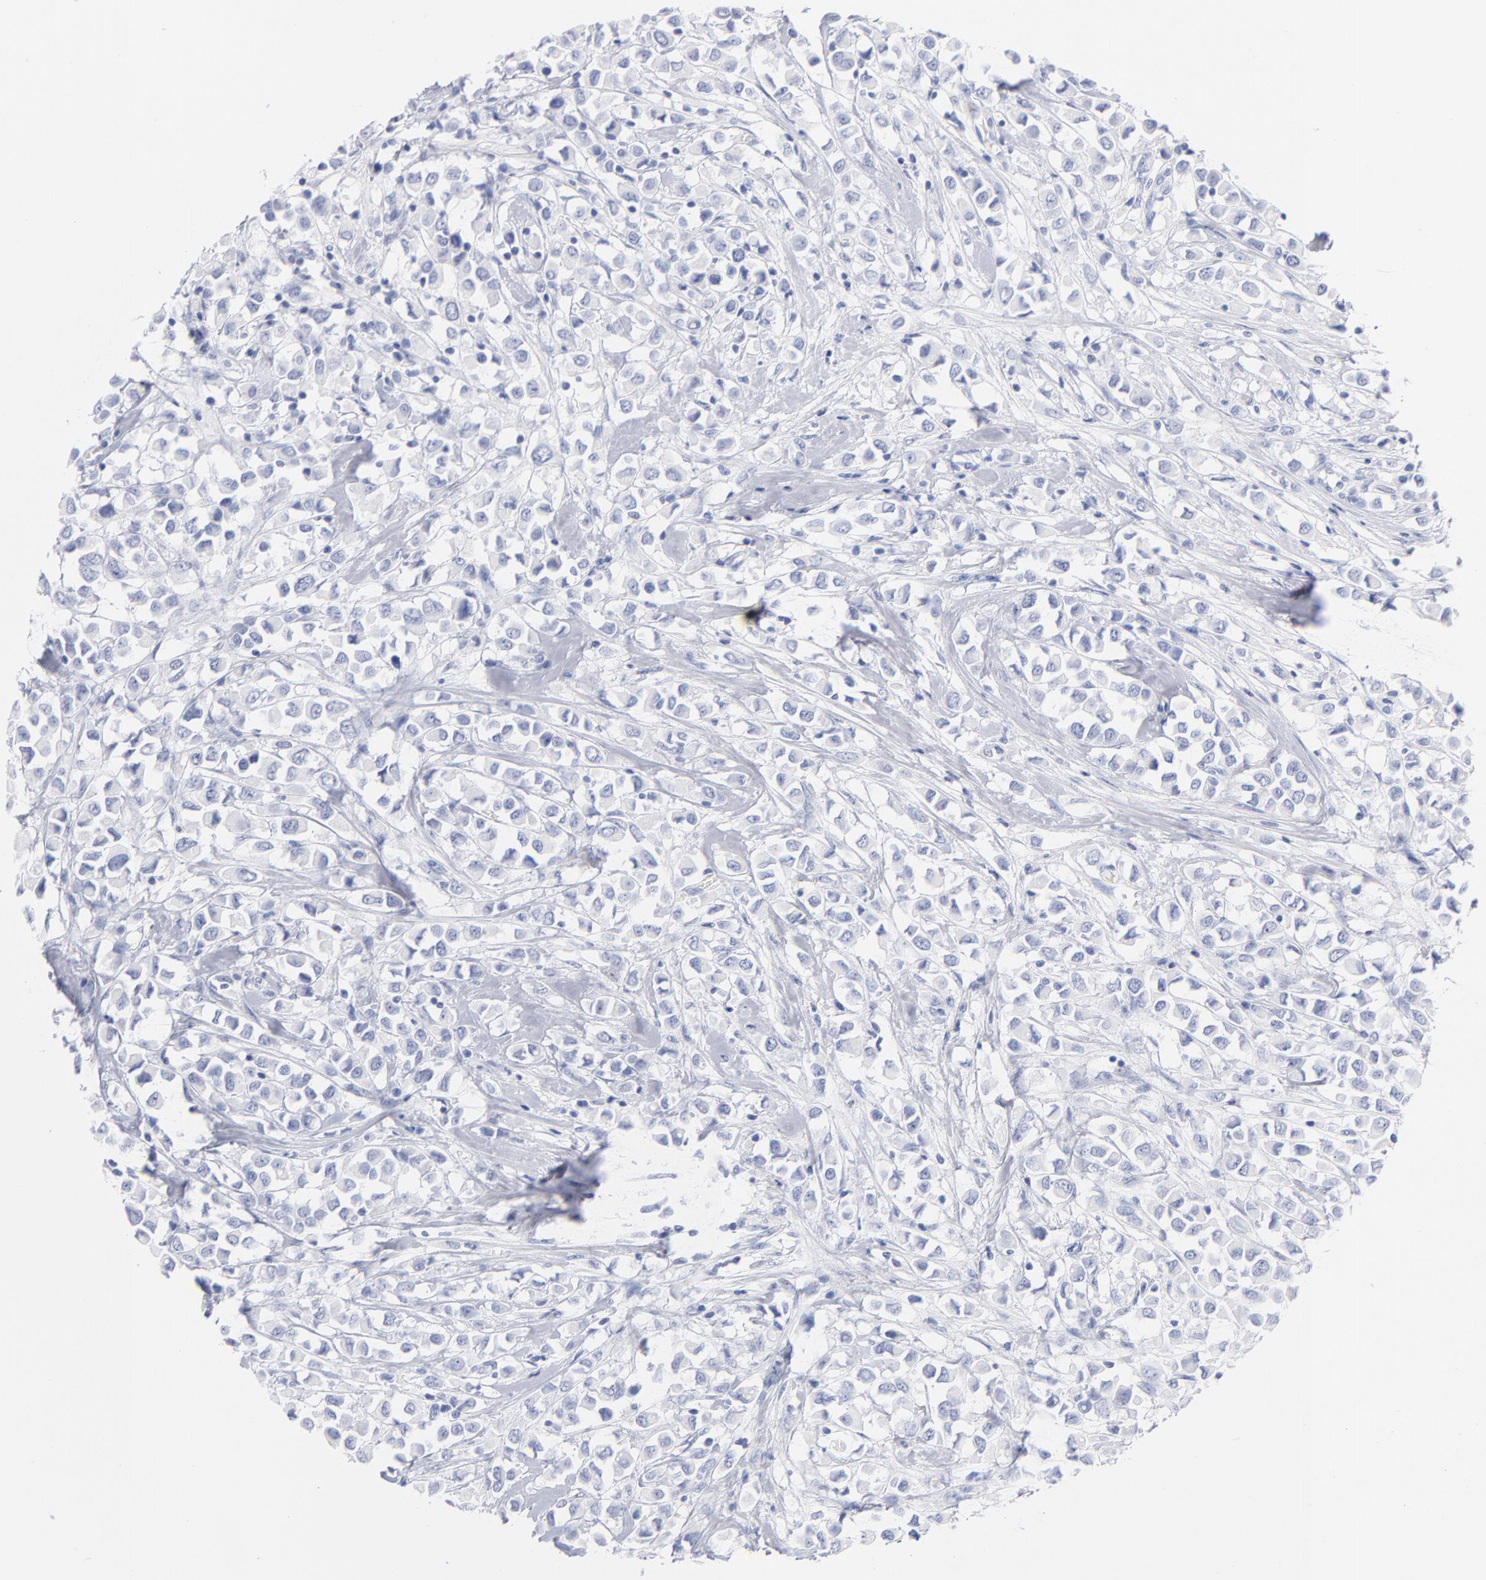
{"staining": {"intensity": "negative", "quantity": "none", "location": "none"}, "tissue": "breast cancer", "cell_type": "Tumor cells", "image_type": "cancer", "snomed": [{"axis": "morphology", "description": "Duct carcinoma"}, {"axis": "topography", "description": "Breast"}], "caption": "Immunohistochemistry of invasive ductal carcinoma (breast) demonstrates no positivity in tumor cells.", "gene": "ARG1", "patient": {"sex": "female", "age": 61}}